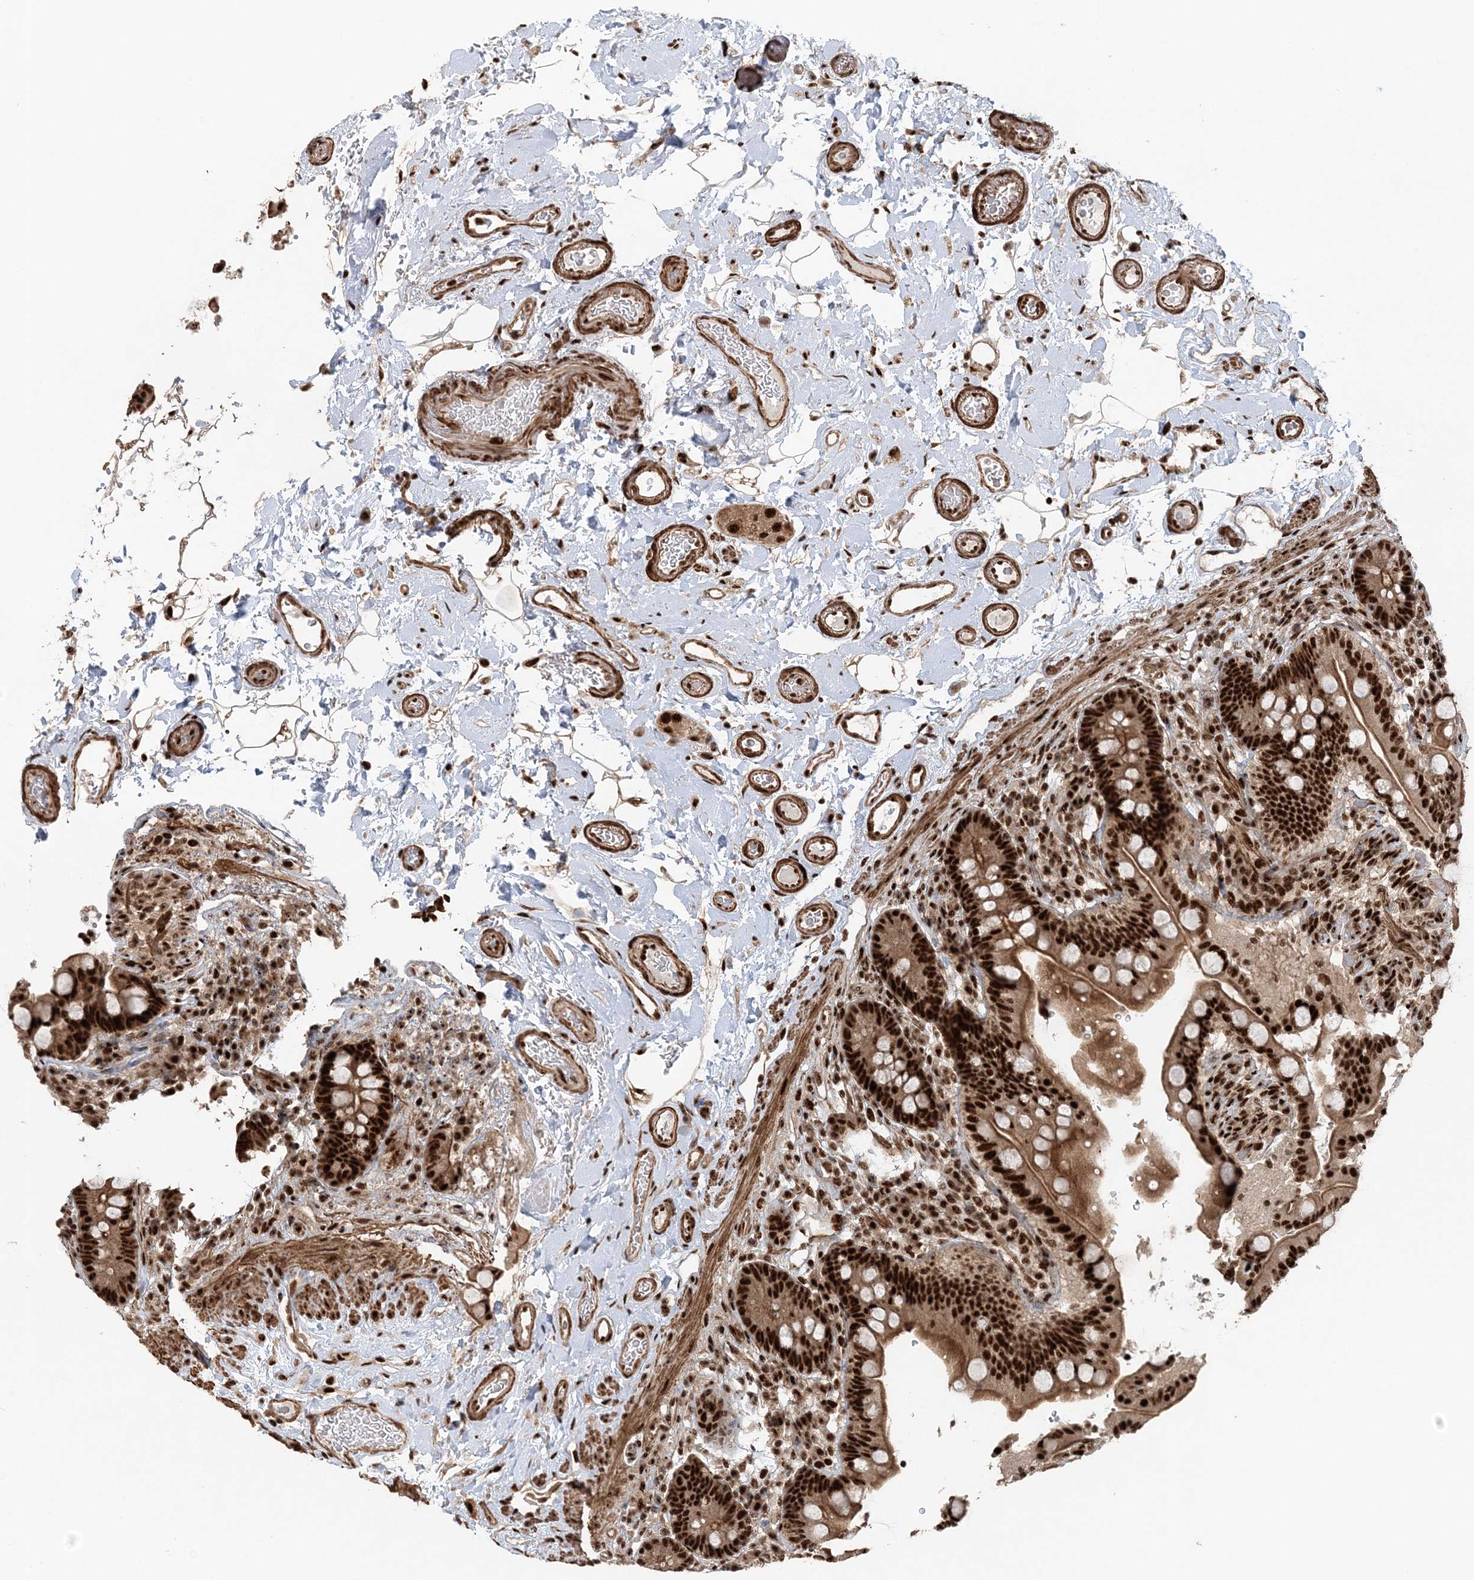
{"staining": {"intensity": "strong", "quantity": ">75%", "location": "cytoplasmic/membranous,nuclear"}, "tissue": "colon", "cell_type": "Endothelial cells", "image_type": "normal", "snomed": [{"axis": "morphology", "description": "Normal tissue, NOS"}, {"axis": "topography", "description": "Smooth muscle"}, {"axis": "topography", "description": "Colon"}], "caption": "Brown immunohistochemical staining in benign human colon shows strong cytoplasmic/membranous,nuclear expression in about >75% of endothelial cells. The protein is stained brown, and the nuclei are stained in blue (DAB (3,3'-diaminobenzidine) IHC with brightfield microscopy, high magnification).", "gene": "EXOSC8", "patient": {"sex": "male", "age": 73}}